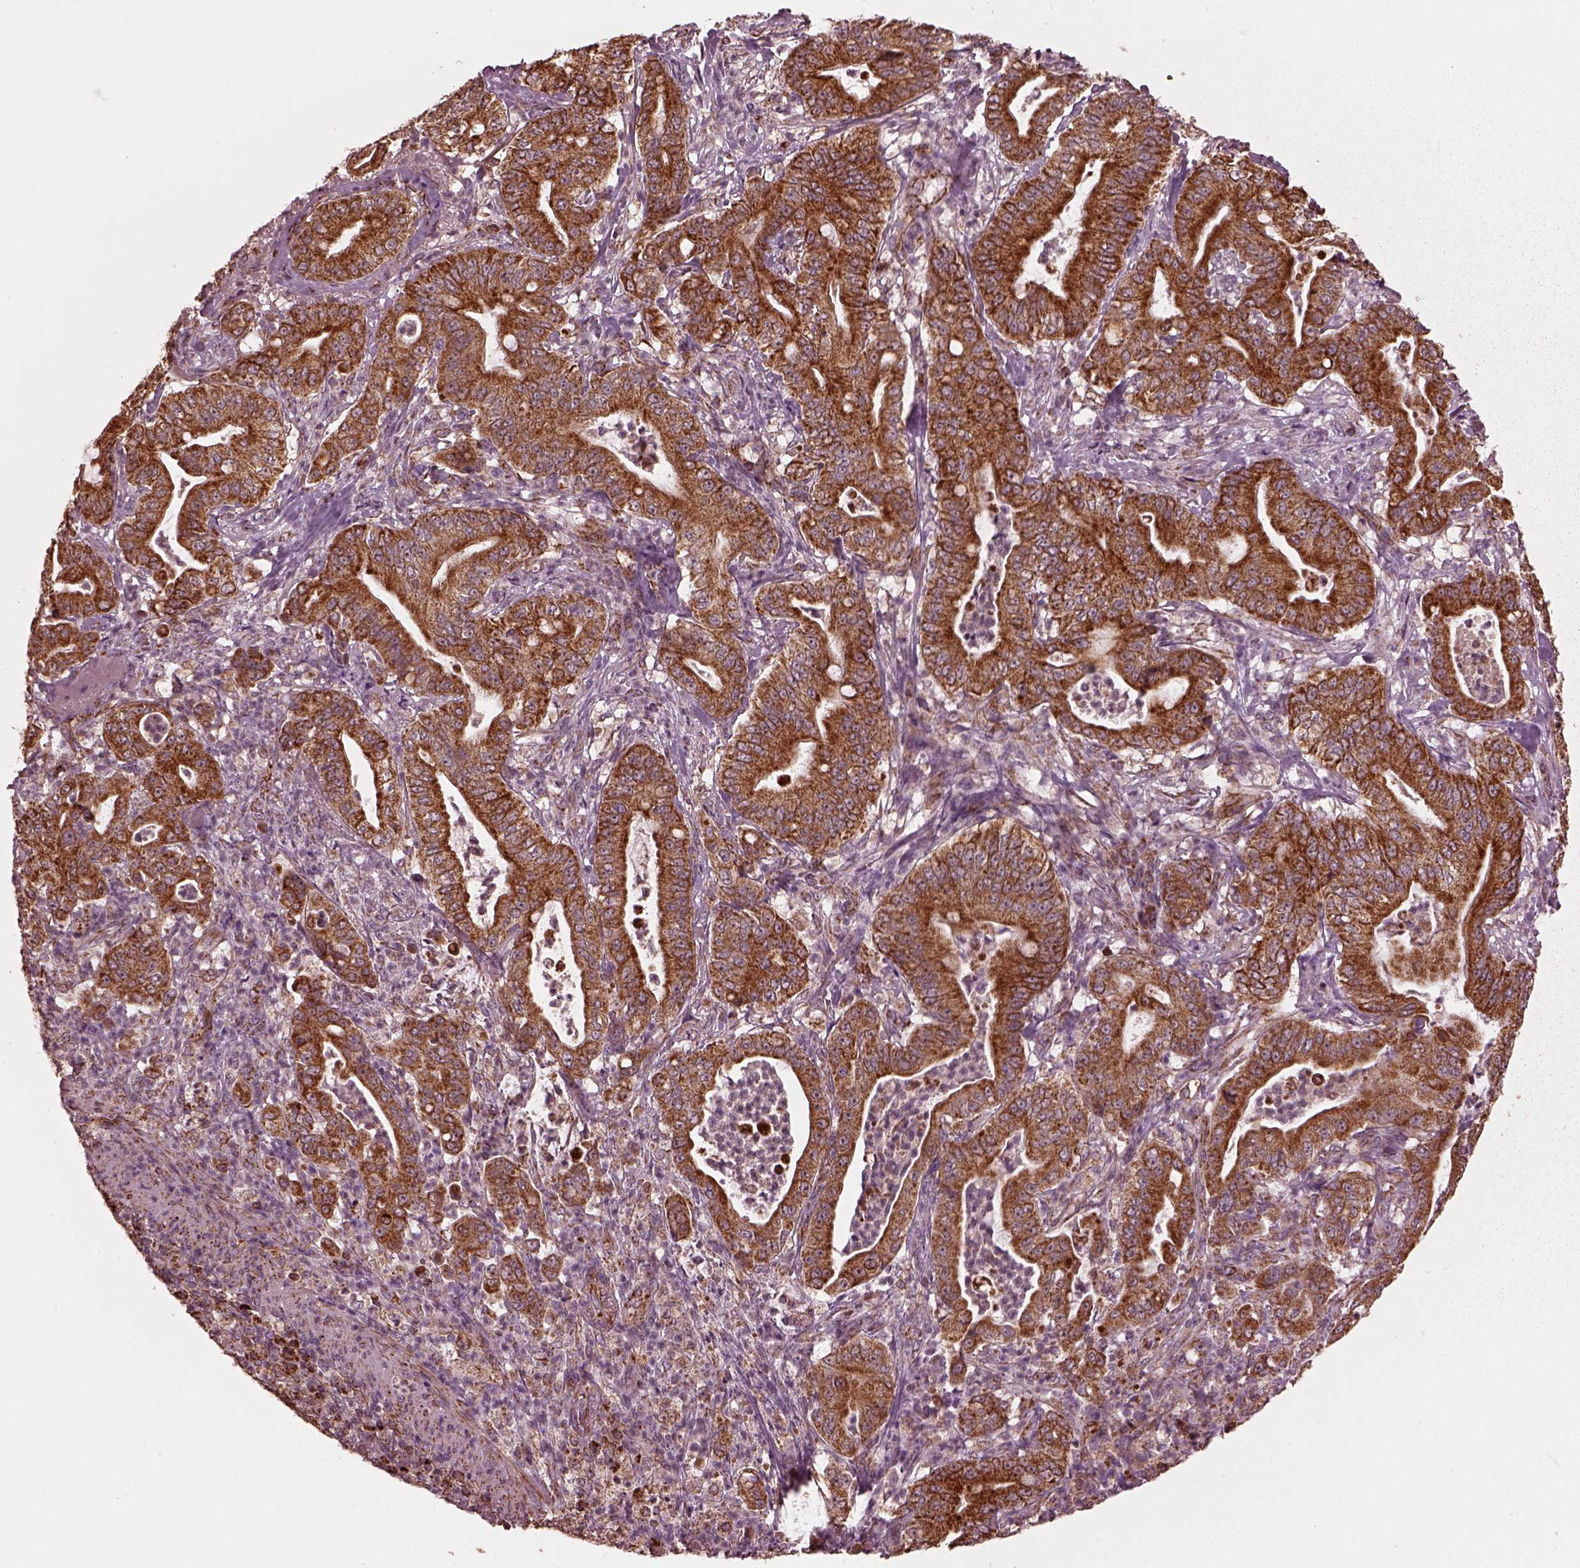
{"staining": {"intensity": "strong", "quantity": ">75%", "location": "cytoplasmic/membranous"}, "tissue": "pancreatic cancer", "cell_type": "Tumor cells", "image_type": "cancer", "snomed": [{"axis": "morphology", "description": "Adenocarcinoma, NOS"}, {"axis": "topography", "description": "Pancreas"}], "caption": "The image exhibits immunohistochemical staining of pancreatic cancer. There is strong cytoplasmic/membranous expression is appreciated in approximately >75% of tumor cells. Ihc stains the protein of interest in brown and the nuclei are stained blue.", "gene": "NDUFB10", "patient": {"sex": "male", "age": 71}}